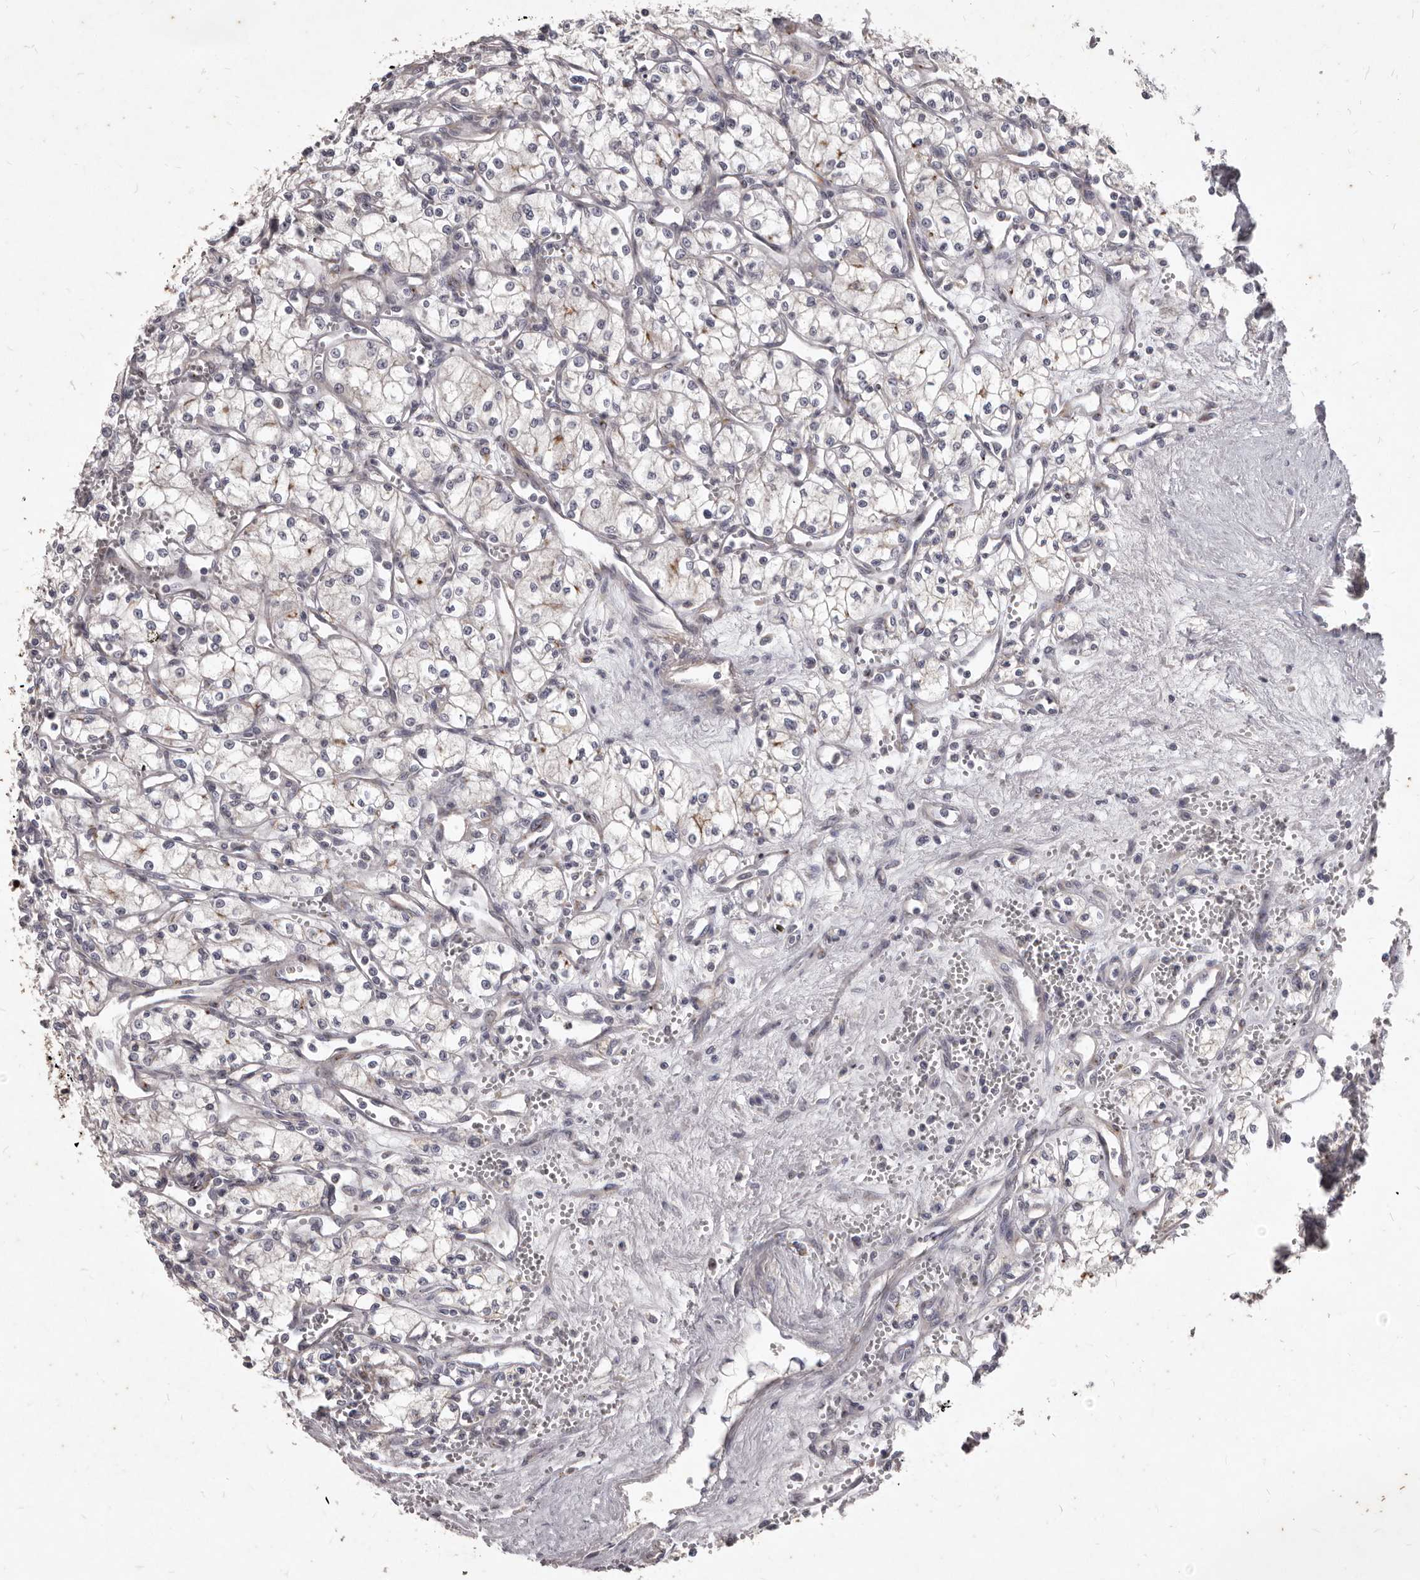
{"staining": {"intensity": "negative", "quantity": "none", "location": "none"}, "tissue": "renal cancer", "cell_type": "Tumor cells", "image_type": "cancer", "snomed": [{"axis": "morphology", "description": "Adenocarcinoma, NOS"}, {"axis": "topography", "description": "Kidney"}], "caption": "Immunohistochemistry (IHC) photomicrograph of neoplastic tissue: adenocarcinoma (renal) stained with DAB exhibits no significant protein staining in tumor cells. The staining is performed using DAB brown chromogen with nuclei counter-stained in using hematoxylin.", "gene": "GPRC5C", "patient": {"sex": "male", "age": 59}}